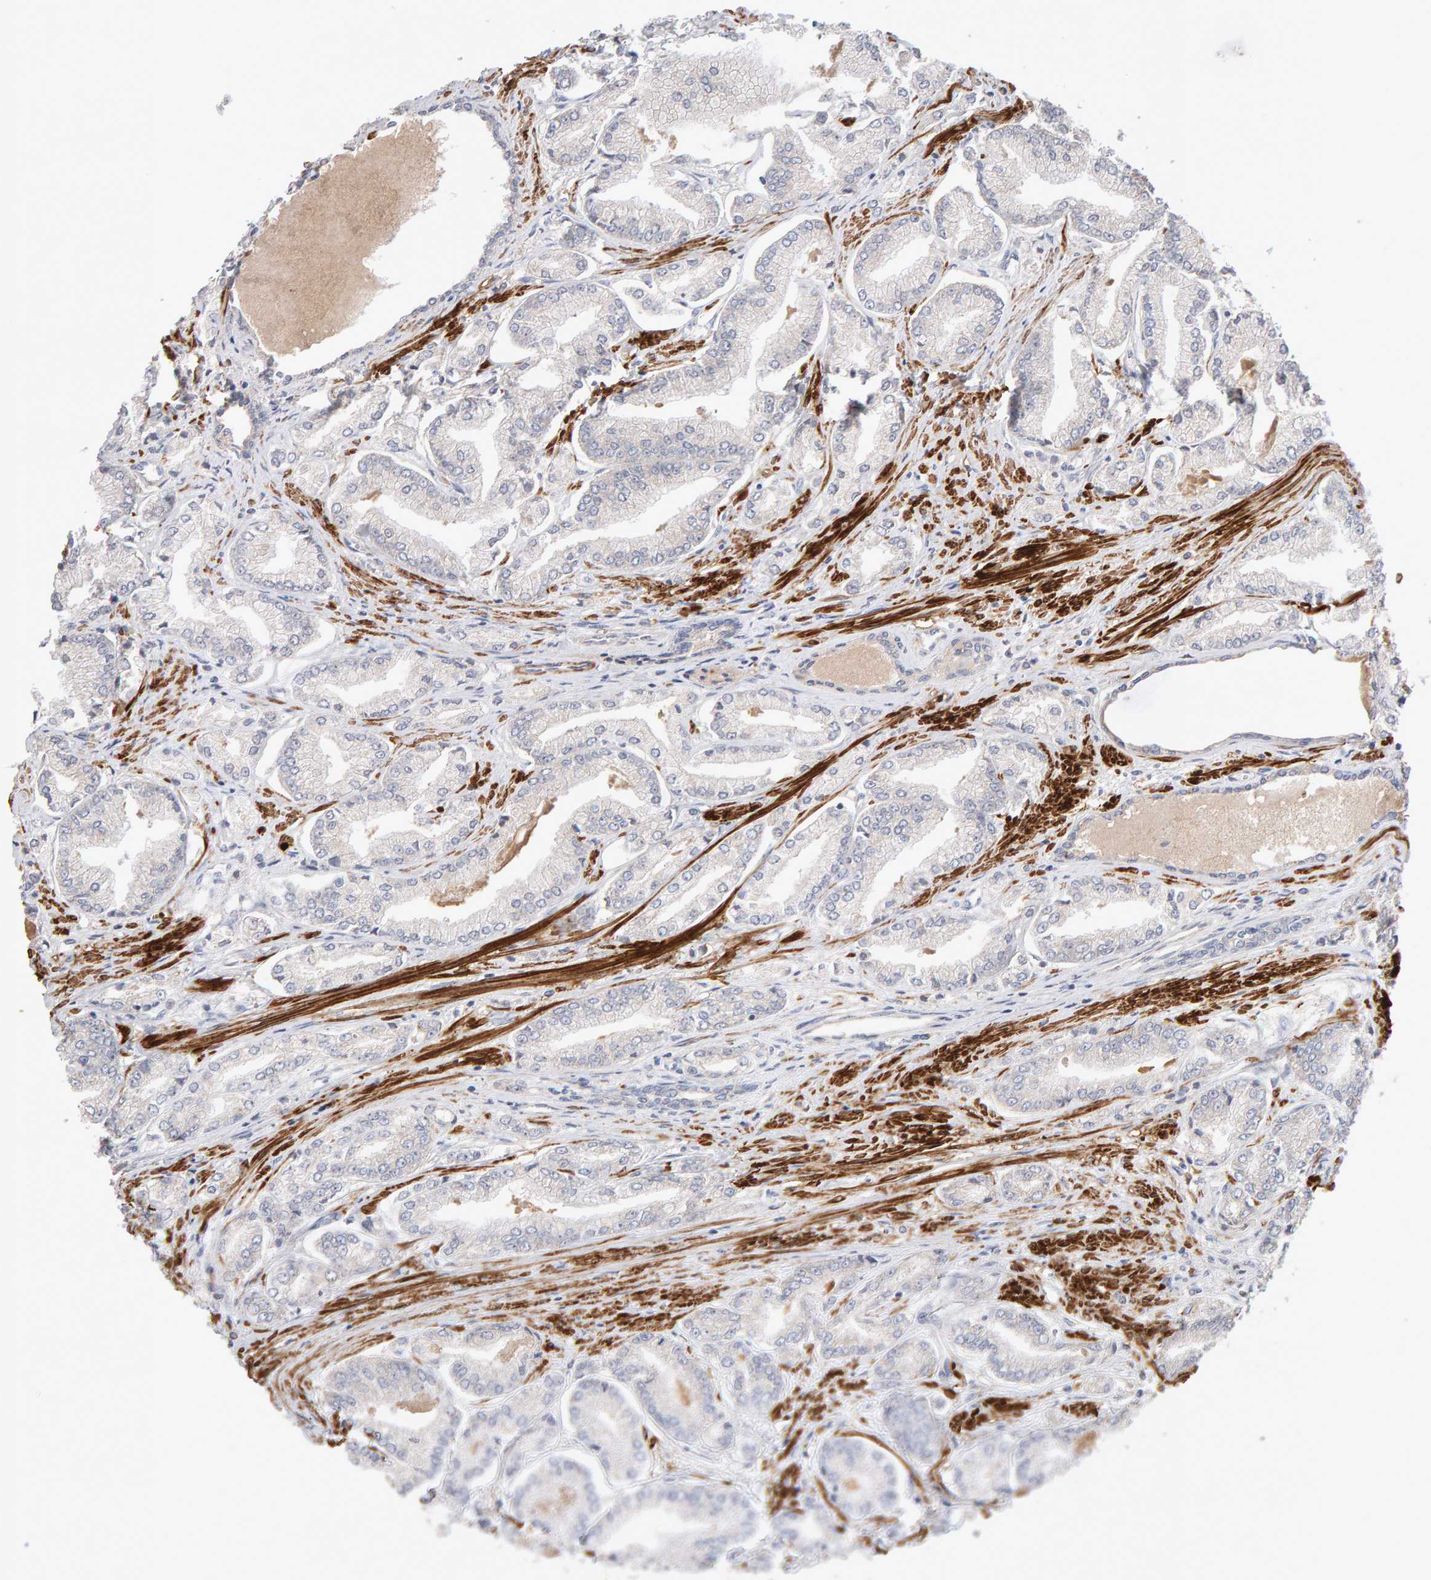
{"staining": {"intensity": "negative", "quantity": "none", "location": "none"}, "tissue": "prostate cancer", "cell_type": "Tumor cells", "image_type": "cancer", "snomed": [{"axis": "morphology", "description": "Adenocarcinoma, Low grade"}, {"axis": "topography", "description": "Prostate"}], "caption": "This photomicrograph is of prostate cancer stained with immunohistochemistry (IHC) to label a protein in brown with the nuclei are counter-stained blue. There is no staining in tumor cells. (DAB IHC, high magnification).", "gene": "RNF19A", "patient": {"sex": "male", "age": 52}}